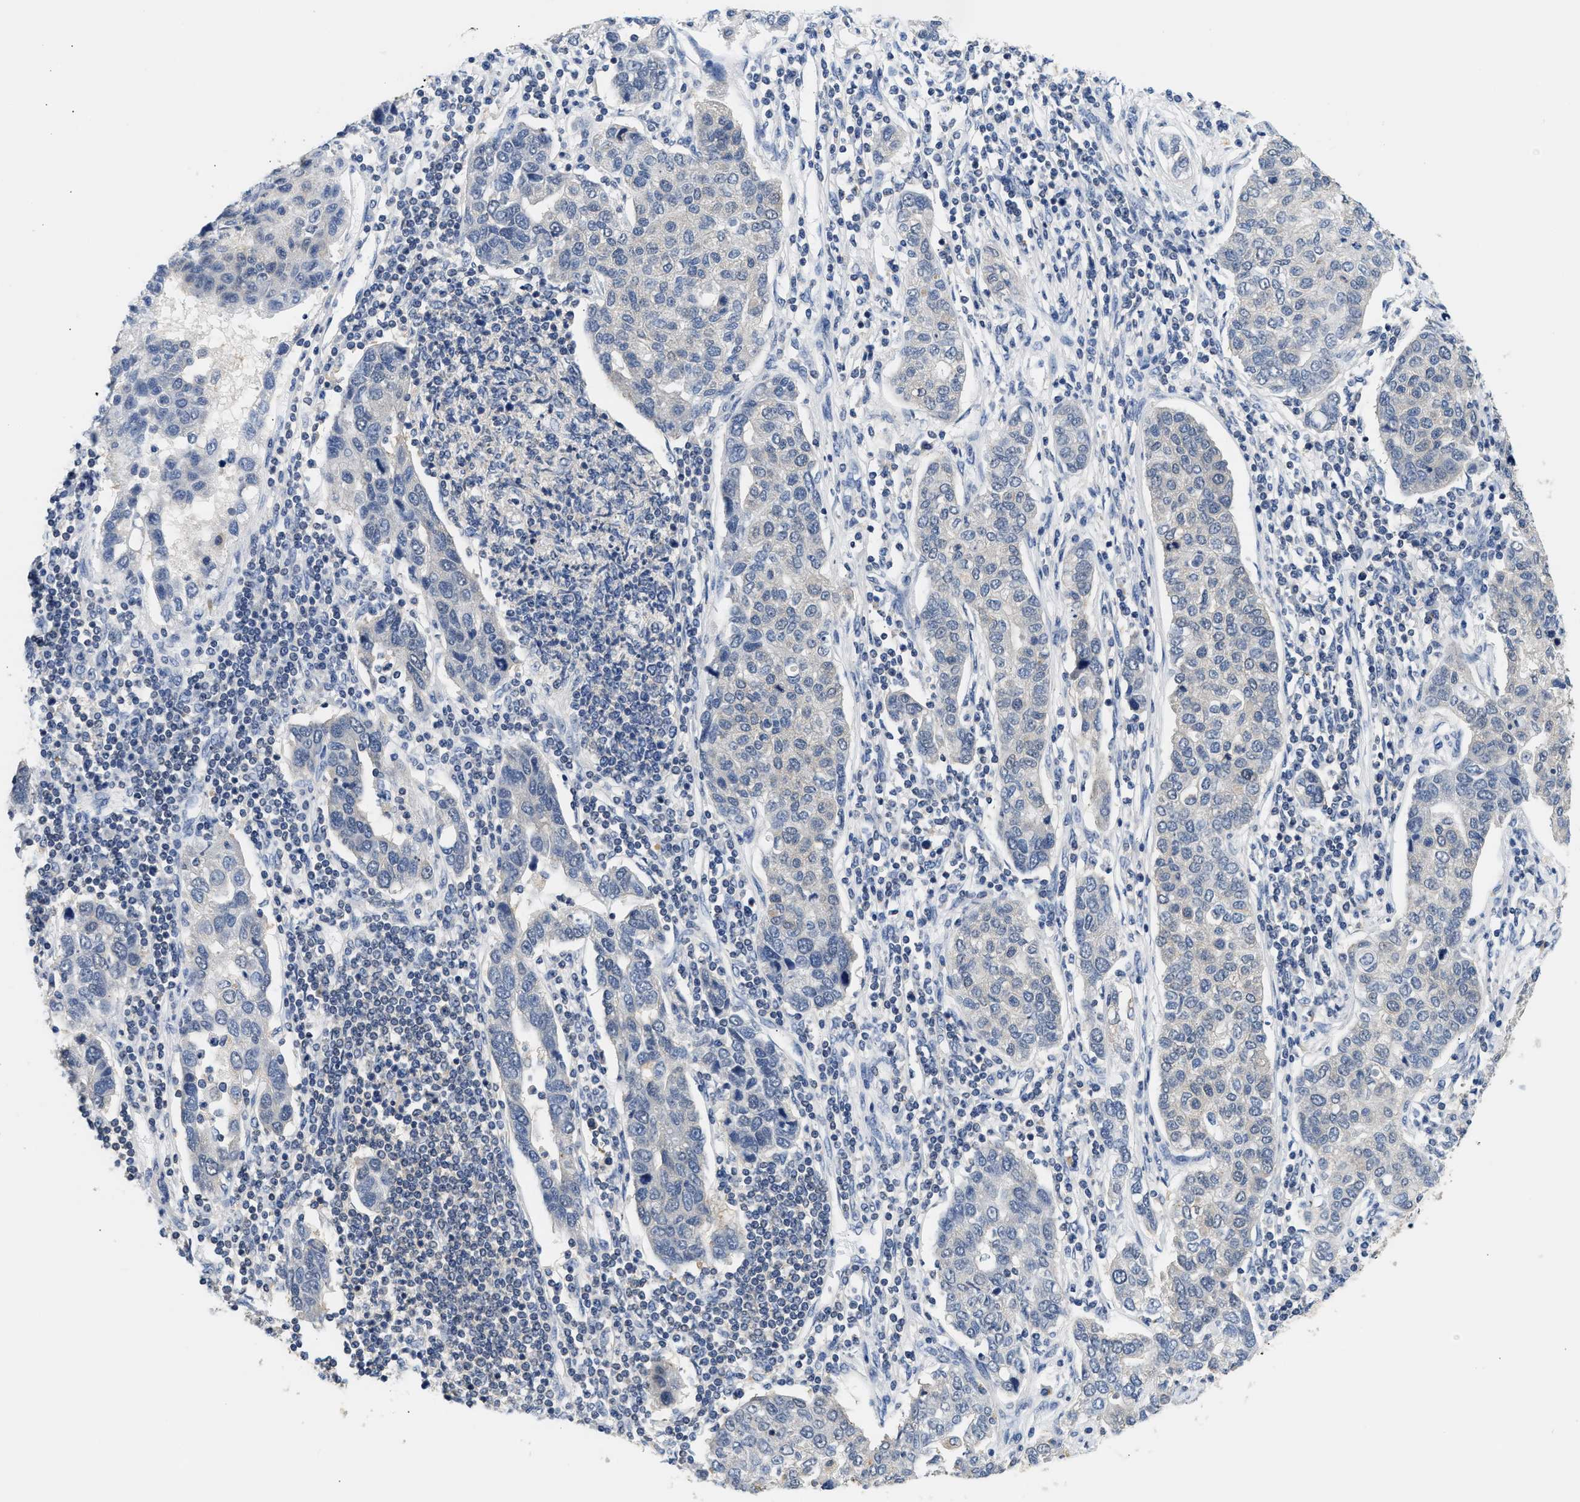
{"staining": {"intensity": "negative", "quantity": "none", "location": "none"}, "tissue": "pancreatic cancer", "cell_type": "Tumor cells", "image_type": "cancer", "snomed": [{"axis": "morphology", "description": "Adenocarcinoma, NOS"}, {"axis": "topography", "description": "Pancreas"}], "caption": "This is an immunohistochemistry (IHC) histopathology image of human pancreatic cancer (adenocarcinoma). There is no positivity in tumor cells.", "gene": "PPM1L", "patient": {"sex": "female", "age": 61}}